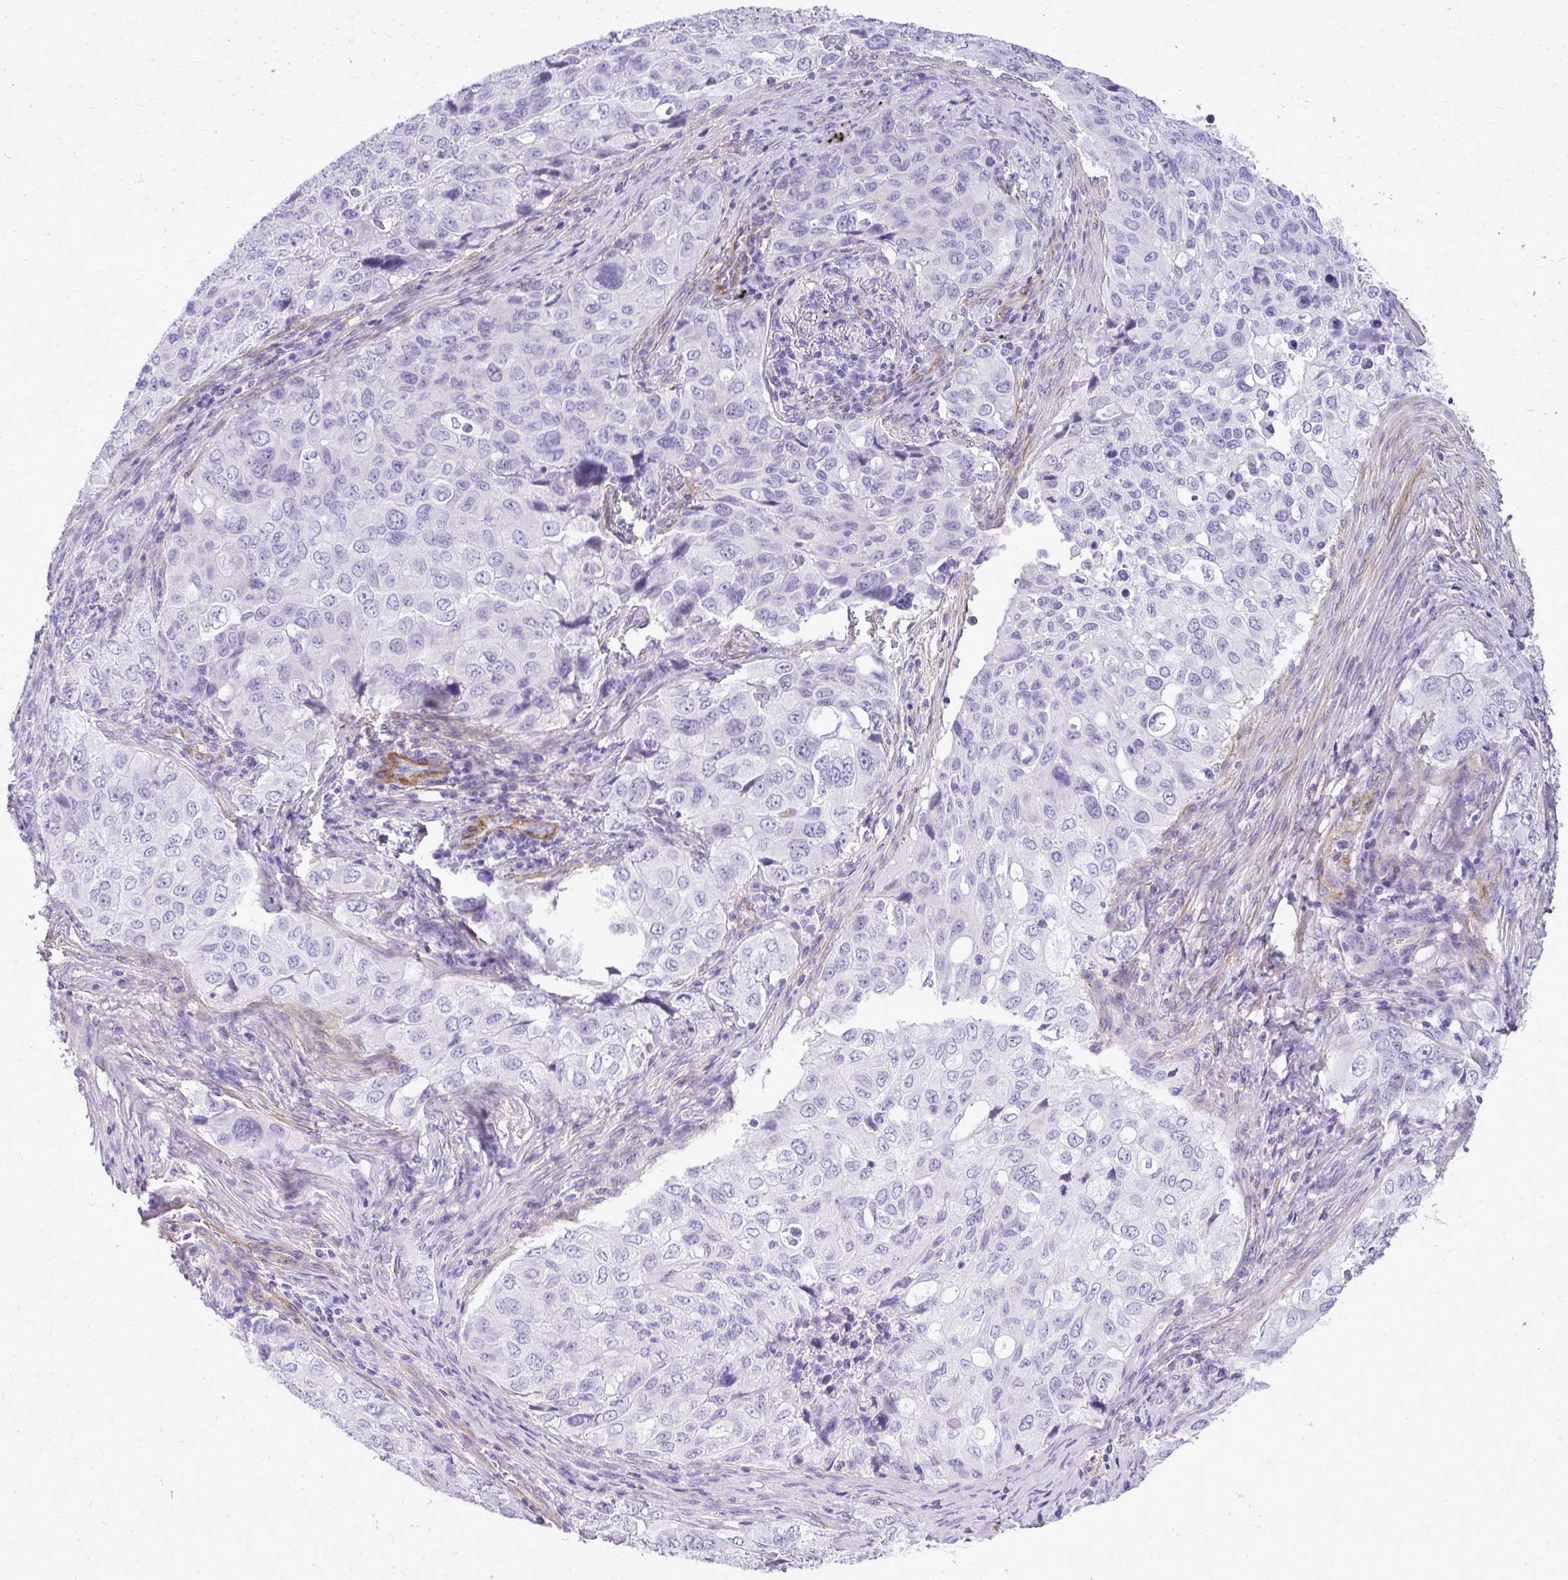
{"staining": {"intensity": "negative", "quantity": "none", "location": "none"}, "tissue": "lung cancer", "cell_type": "Tumor cells", "image_type": "cancer", "snomed": [{"axis": "morphology", "description": "Adenocarcinoma, NOS"}, {"axis": "morphology", "description": "Adenocarcinoma, metastatic, NOS"}, {"axis": "topography", "description": "Lymph node"}, {"axis": "topography", "description": "Lung"}], "caption": "A high-resolution micrograph shows immunohistochemistry (IHC) staining of metastatic adenocarcinoma (lung), which reveals no significant positivity in tumor cells.", "gene": "PITPNM3", "patient": {"sex": "female", "age": 42}}